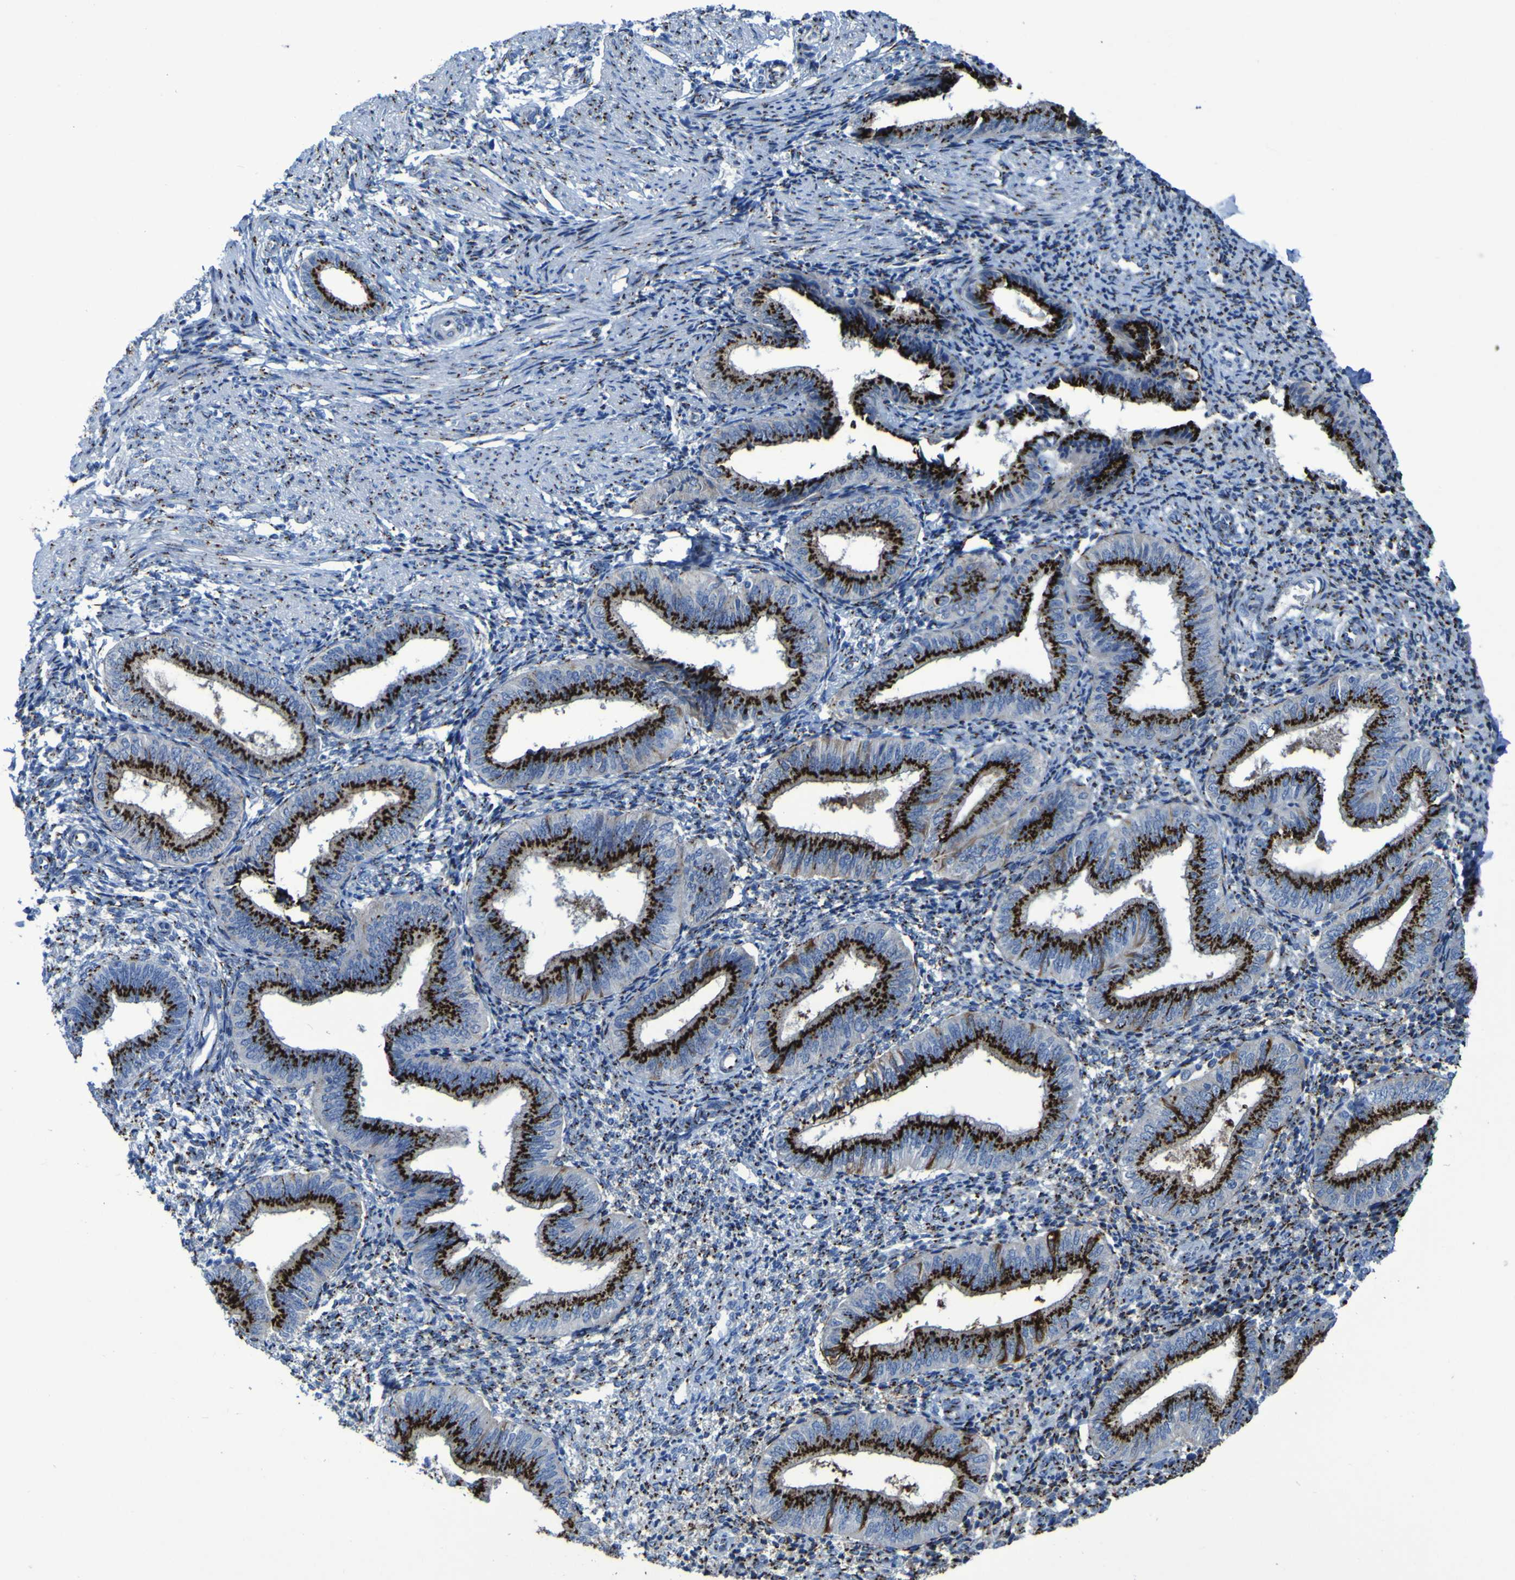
{"staining": {"intensity": "moderate", "quantity": "25%-75%", "location": "cytoplasmic/membranous"}, "tissue": "endometrium", "cell_type": "Cells in endometrial stroma", "image_type": "normal", "snomed": [{"axis": "morphology", "description": "Normal tissue, NOS"}, {"axis": "topography", "description": "Endometrium"}], "caption": "Approximately 25%-75% of cells in endometrial stroma in unremarkable human endometrium demonstrate moderate cytoplasmic/membranous protein staining as visualized by brown immunohistochemical staining.", "gene": "GOLM1", "patient": {"sex": "female", "age": 50}}